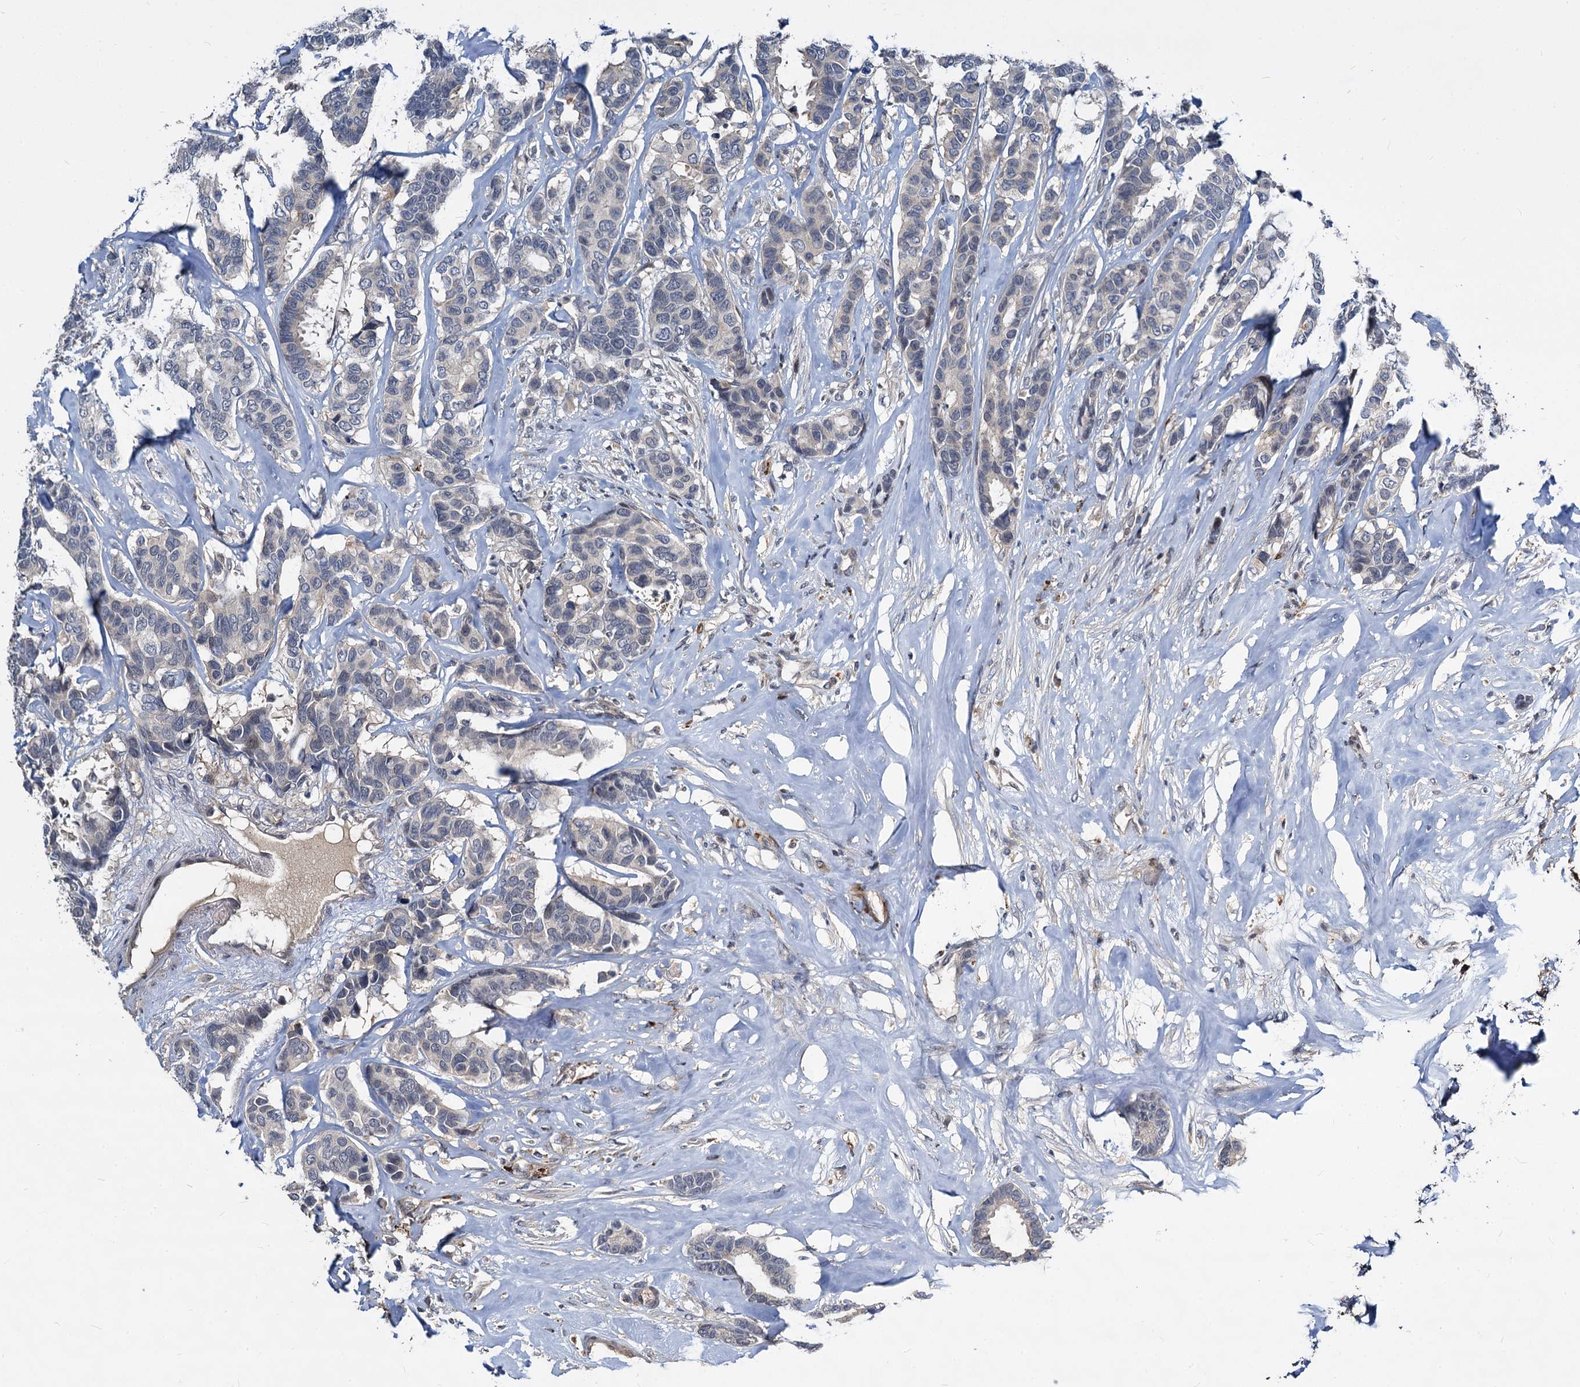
{"staining": {"intensity": "negative", "quantity": "none", "location": "none"}, "tissue": "breast cancer", "cell_type": "Tumor cells", "image_type": "cancer", "snomed": [{"axis": "morphology", "description": "Duct carcinoma"}, {"axis": "topography", "description": "Breast"}], "caption": "This is an immunohistochemistry histopathology image of breast infiltrating ductal carcinoma. There is no positivity in tumor cells.", "gene": "ATG101", "patient": {"sex": "female", "age": 87}}